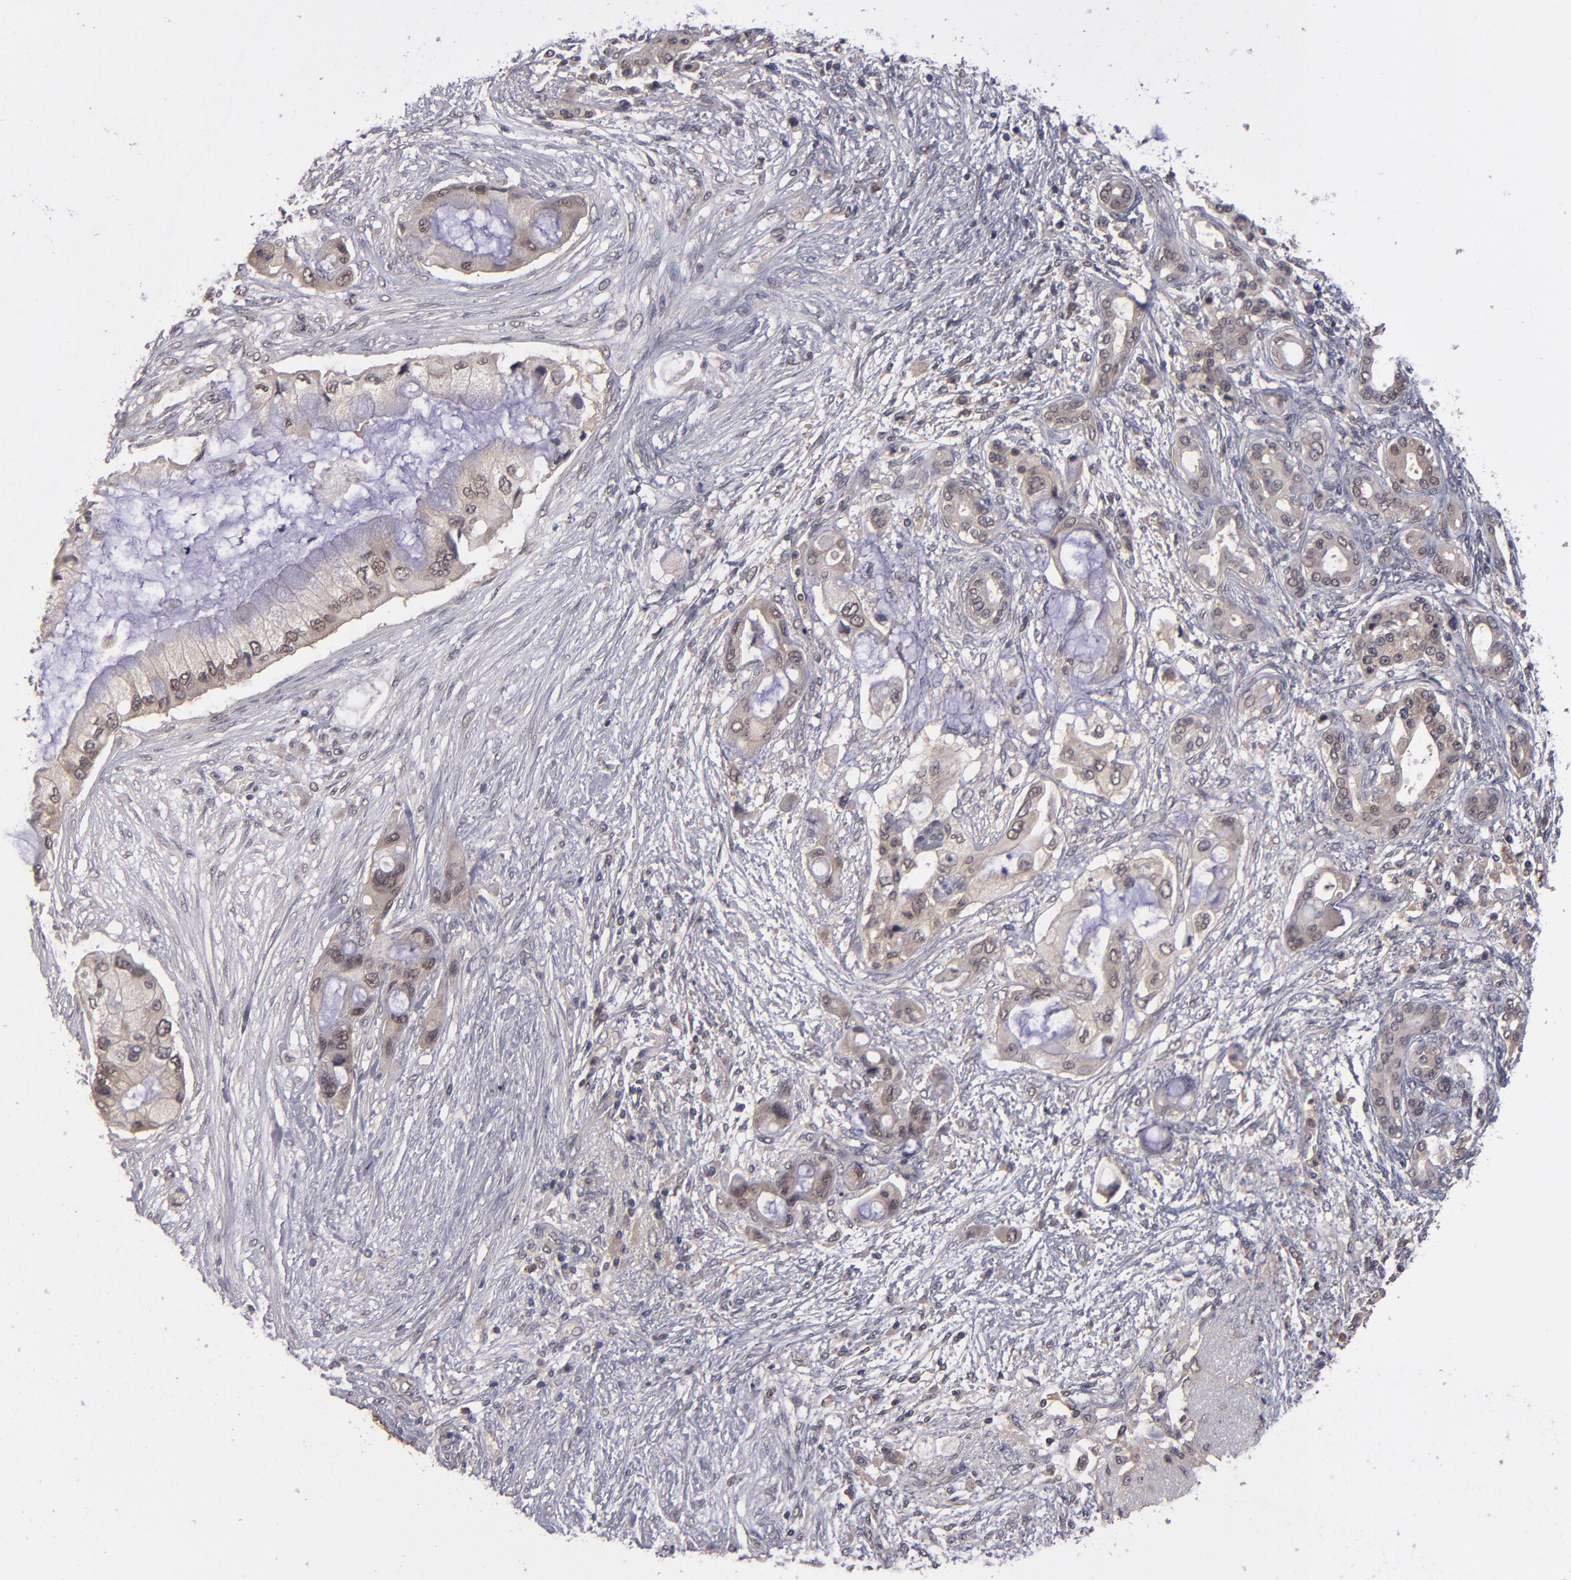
{"staining": {"intensity": "moderate", "quantity": ">75%", "location": "cytoplasmic/membranous,nuclear"}, "tissue": "pancreatic cancer", "cell_type": "Tumor cells", "image_type": "cancer", "snomed": [{"axis": "morphology", "description": "Adenocarcinoma, NOS"}, {"axis": "topography", "description": "Pancreas"}], "caption": "This is a micrograph of IHC staining of pancreatic cancer, which shows moderate positivity in the cytoplasmic/membranous and nuclear of tumor cells.", "gene": "TYMS", "patient": {"sex": "female", "age": 59}}